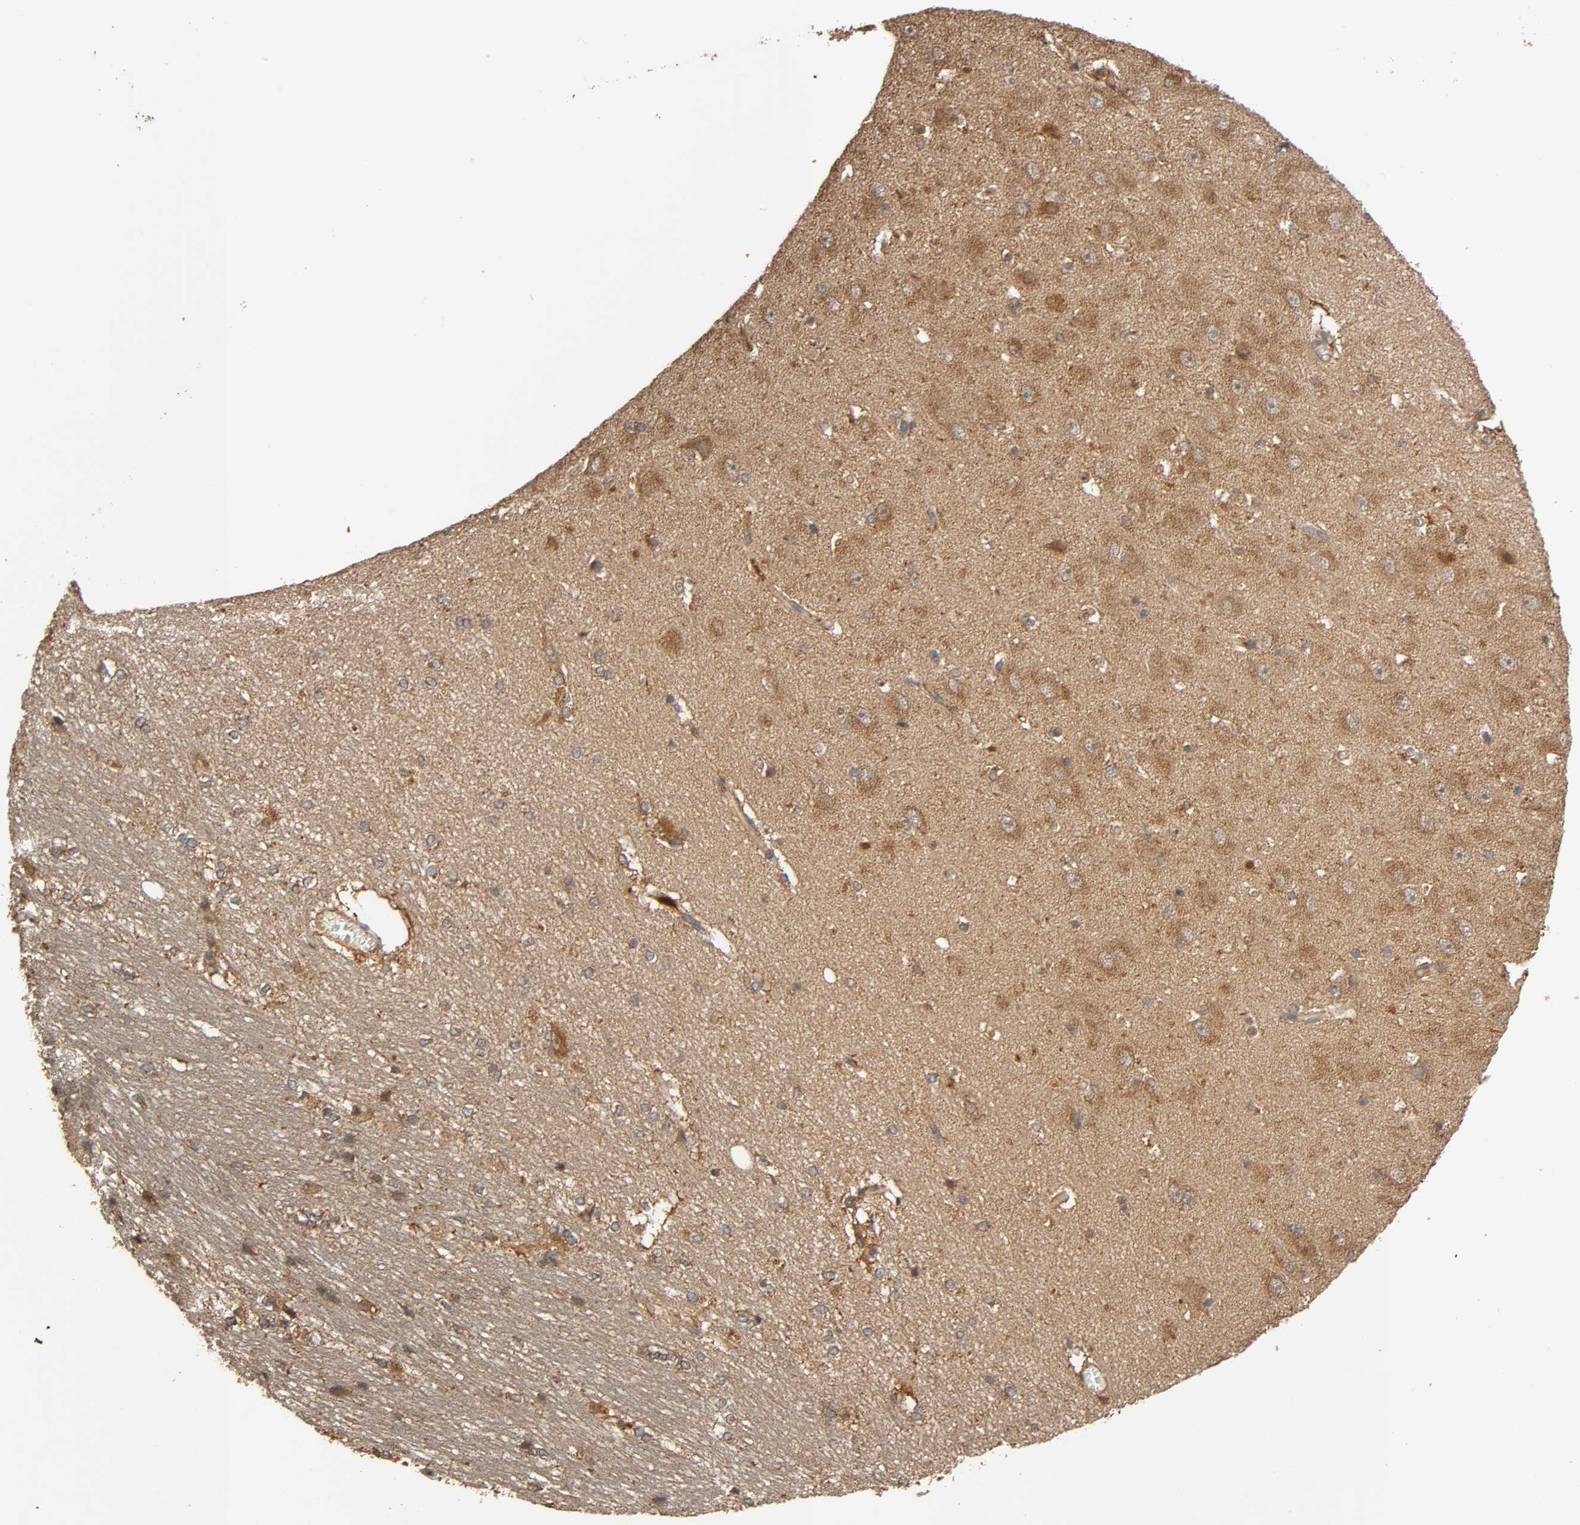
{"staining": {"intensity": "moderate", "quantity": ">75%", "location": "cytoplasmic/membranous"}, "tissue": "hippocampus", "cell_type": "Glial cells", "image_type": "normal", "snomed": [{"axis": "morphology", "description": "Normal tissue, NOS"}, {"axis": "topography", "description": "Hippocampus"}], "caption": "Brown immunohistochemical staining in unremarkable hippocampus demonstrates moderate cytoplasmic/membranous positivity in about >75% of glial cells. (DAB IHC with brightfield microscopy, high magnification).", "gene": "MAP3K8", "patient": {"sex": "female", "age": 19}}